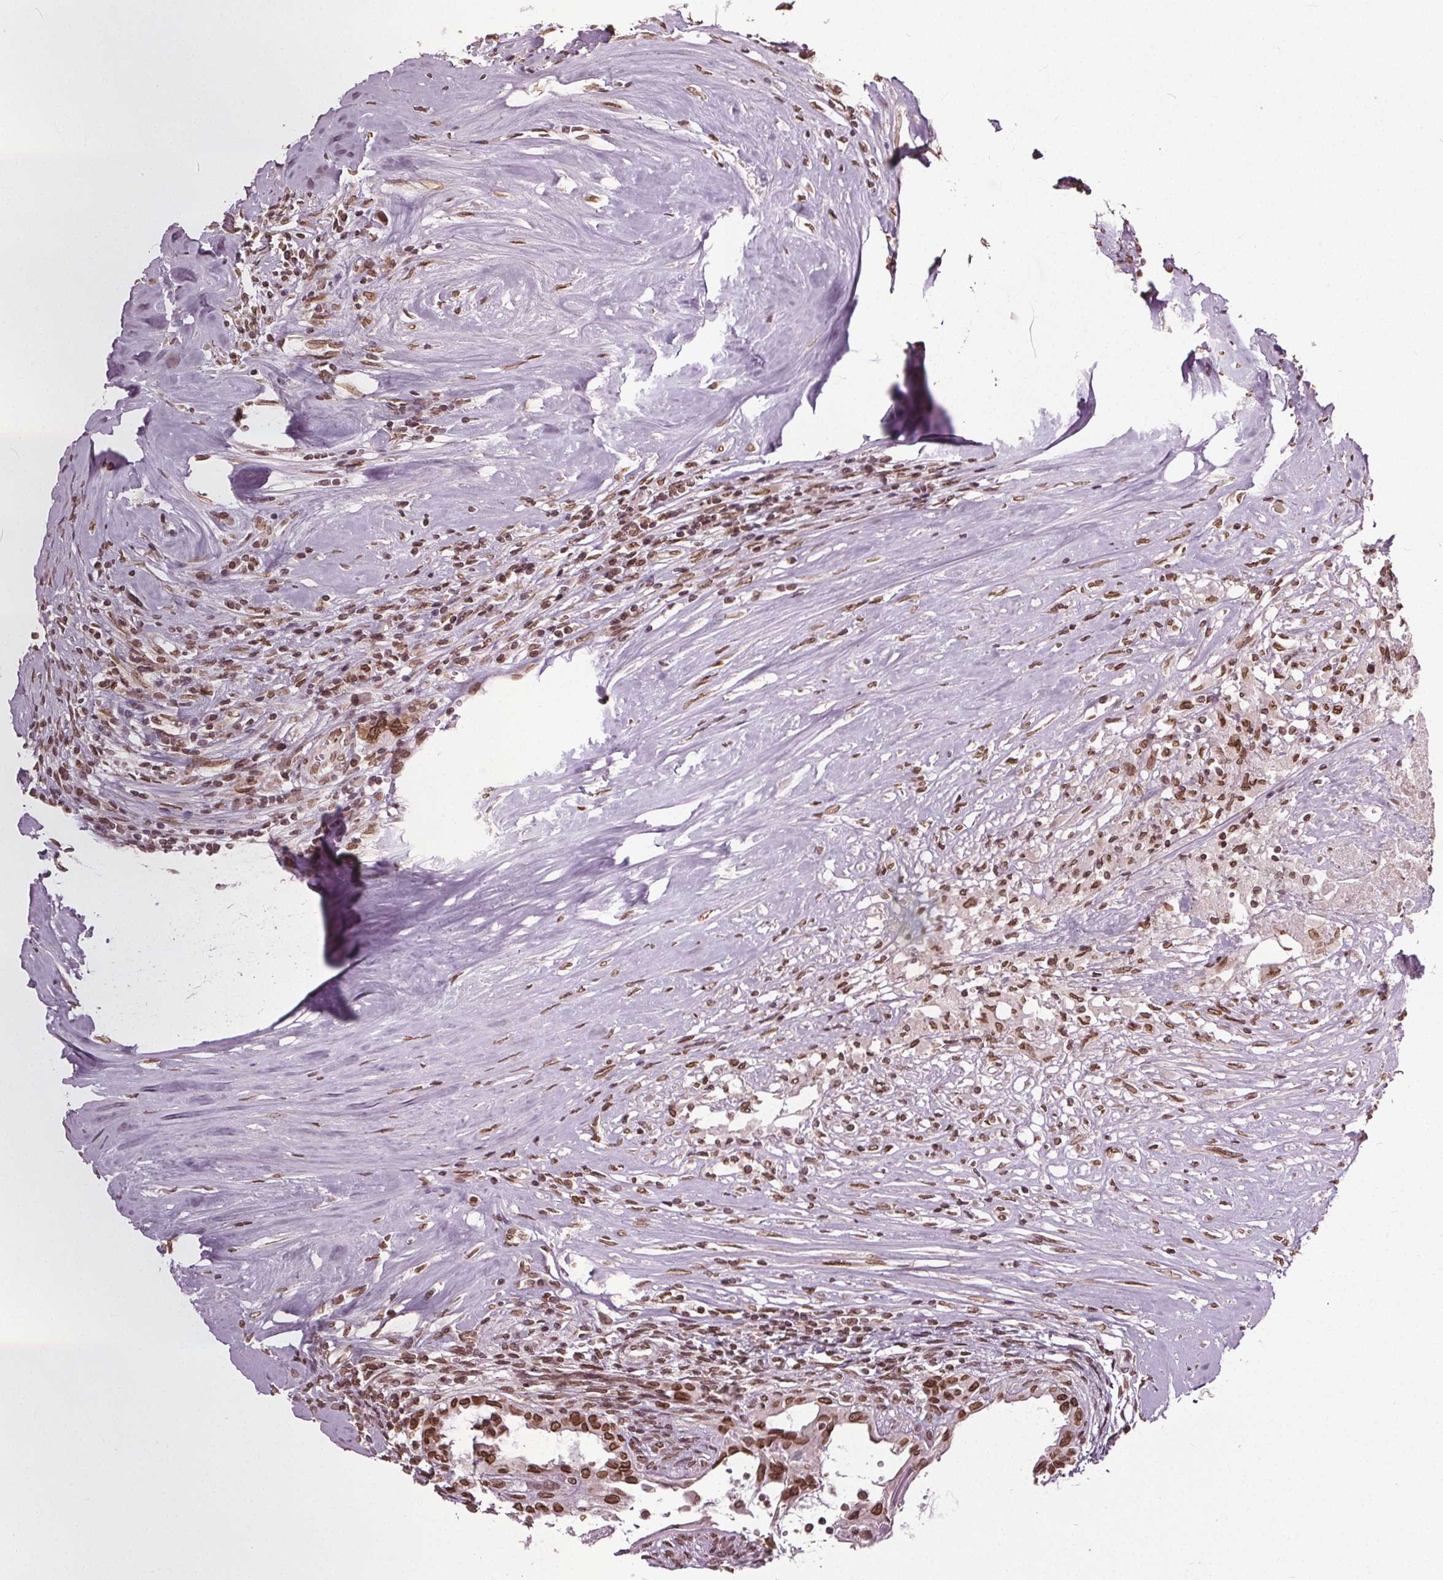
{"staining": {"intensity": "moderate", "quantity": ">75%", "location": "cytoplasmic/membranous,nuclear"}, "tissue": "testis cancer", "cell_type": "Tumor cells", "image_type": "cancer", "snomed": [{"axis": "morphology", "description": "Carcinoma, Embryonal, NOS"}, {"axis": "topography", "description": "Testis"}], "caption": "DAB (3,3'-diaminobenzidine) immunohistochemical staining of testis cancer (embryonal carcinoma) exhibits moderate cytoplasmic/membranous and nuclear protein expression in about >75% of tumor cells. (DAB IHC, brown staining for protein, blue staining for nuclei).", "gene": "TTC39C", "patient": {"sex": "male", "age": 37}}